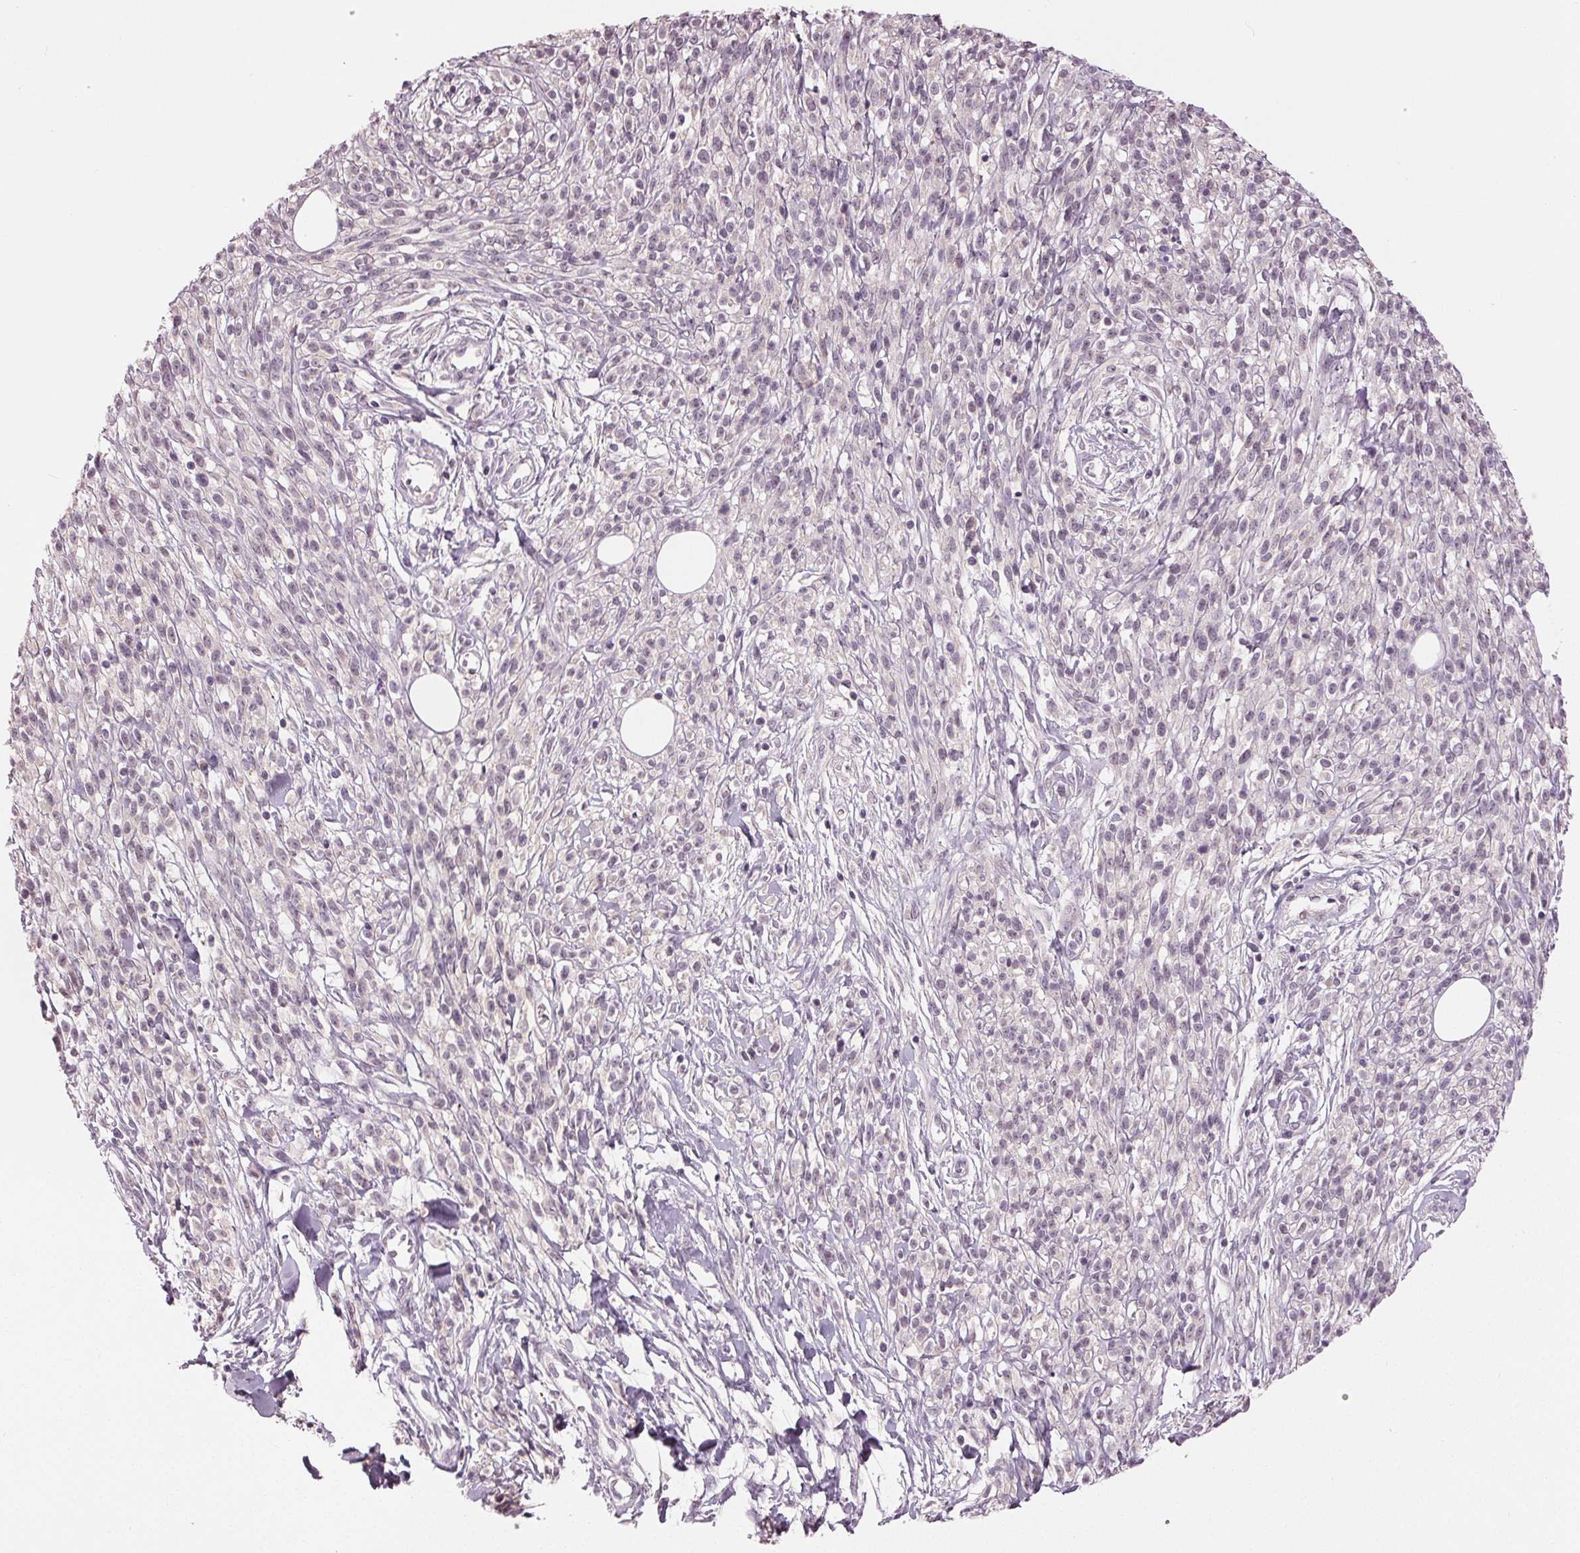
{"staining": {"intensity": "negative", "quantity": "none", "location": "none"}, "tissue": "melanoma", "cell_type": "Tumor cells", "image_type": "cancer", "snomed": [{"axis": "morphology", "description": "Malignant melanoma, NOS"}, {"axis": "topography", "description": "Skin"}, {"axis": "topography", "description": "Skin of trunk"}], "caption": "This is a image of IHC staining of melanoma, which shows no staining in tumor cells. (DAB (3,3'-diaminobenzidine) IHC, high magnification).", "gene": "ZNF605", "patient": {"sex": "male", "age": 74}}